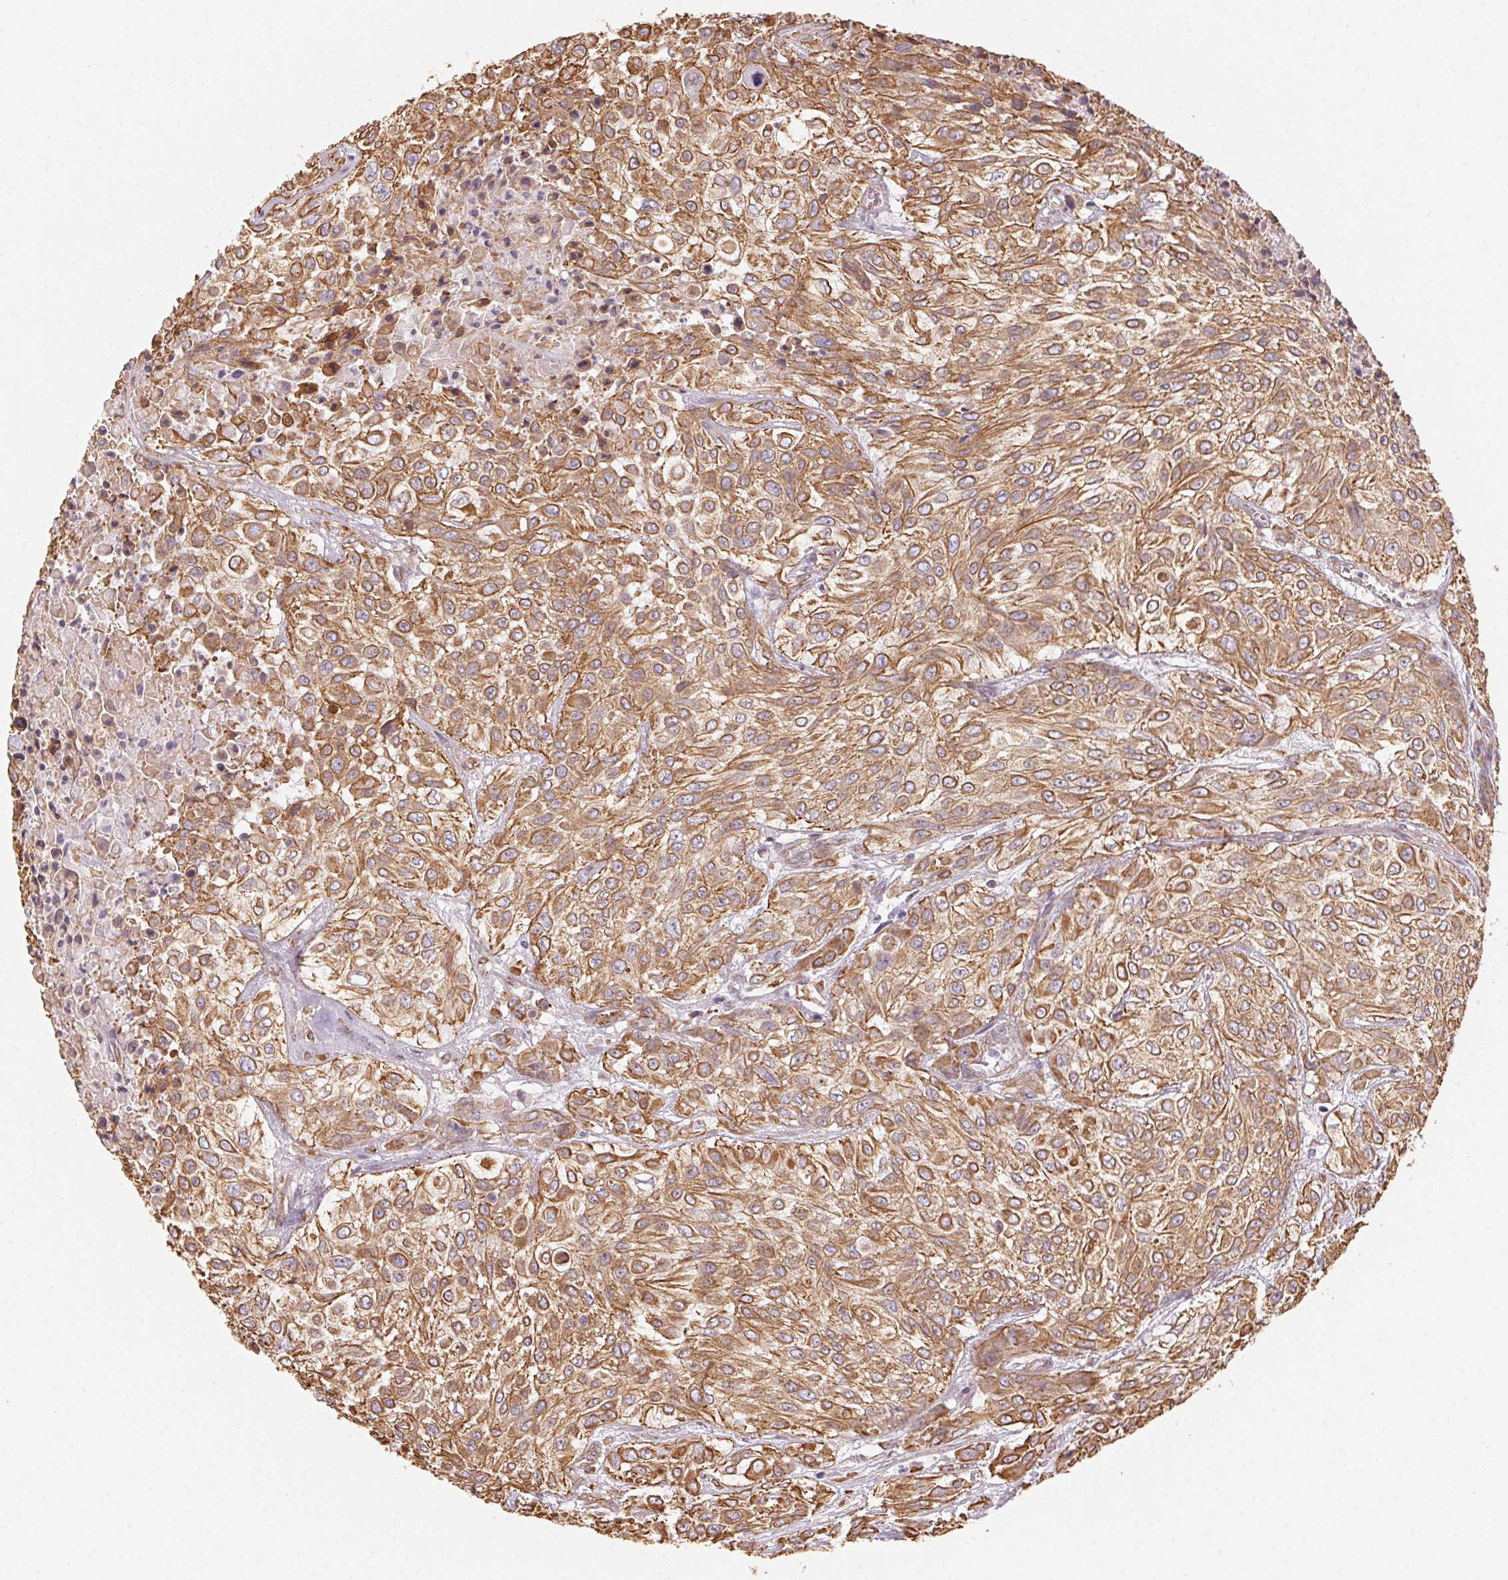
{"staining": {"intensity": "moderate", "quantity": ">75%", "location": "cytoplasmic/membranous"}, "tissue": "urothelial cancer", "cell_type": "Tumor cells", "image_type": "cancer", "snomed": [{"axis": "morphology", "description": "Urothelial carcinoma, High grade"}, {"axis": "topography", "description": "Urinary bladder"}], "caption": "Urothelial carcinoma (high-grade) was stained to show a protein in brown. There is medium levels of moderate cytoplasmic/membranous staining in approximately >75% of tumor cells. (brown staining indicates protein expression, while blue staining denotes nuclei).", "gene": "PLA2G4F", "patient": {"sex": "male", "age": 57}}